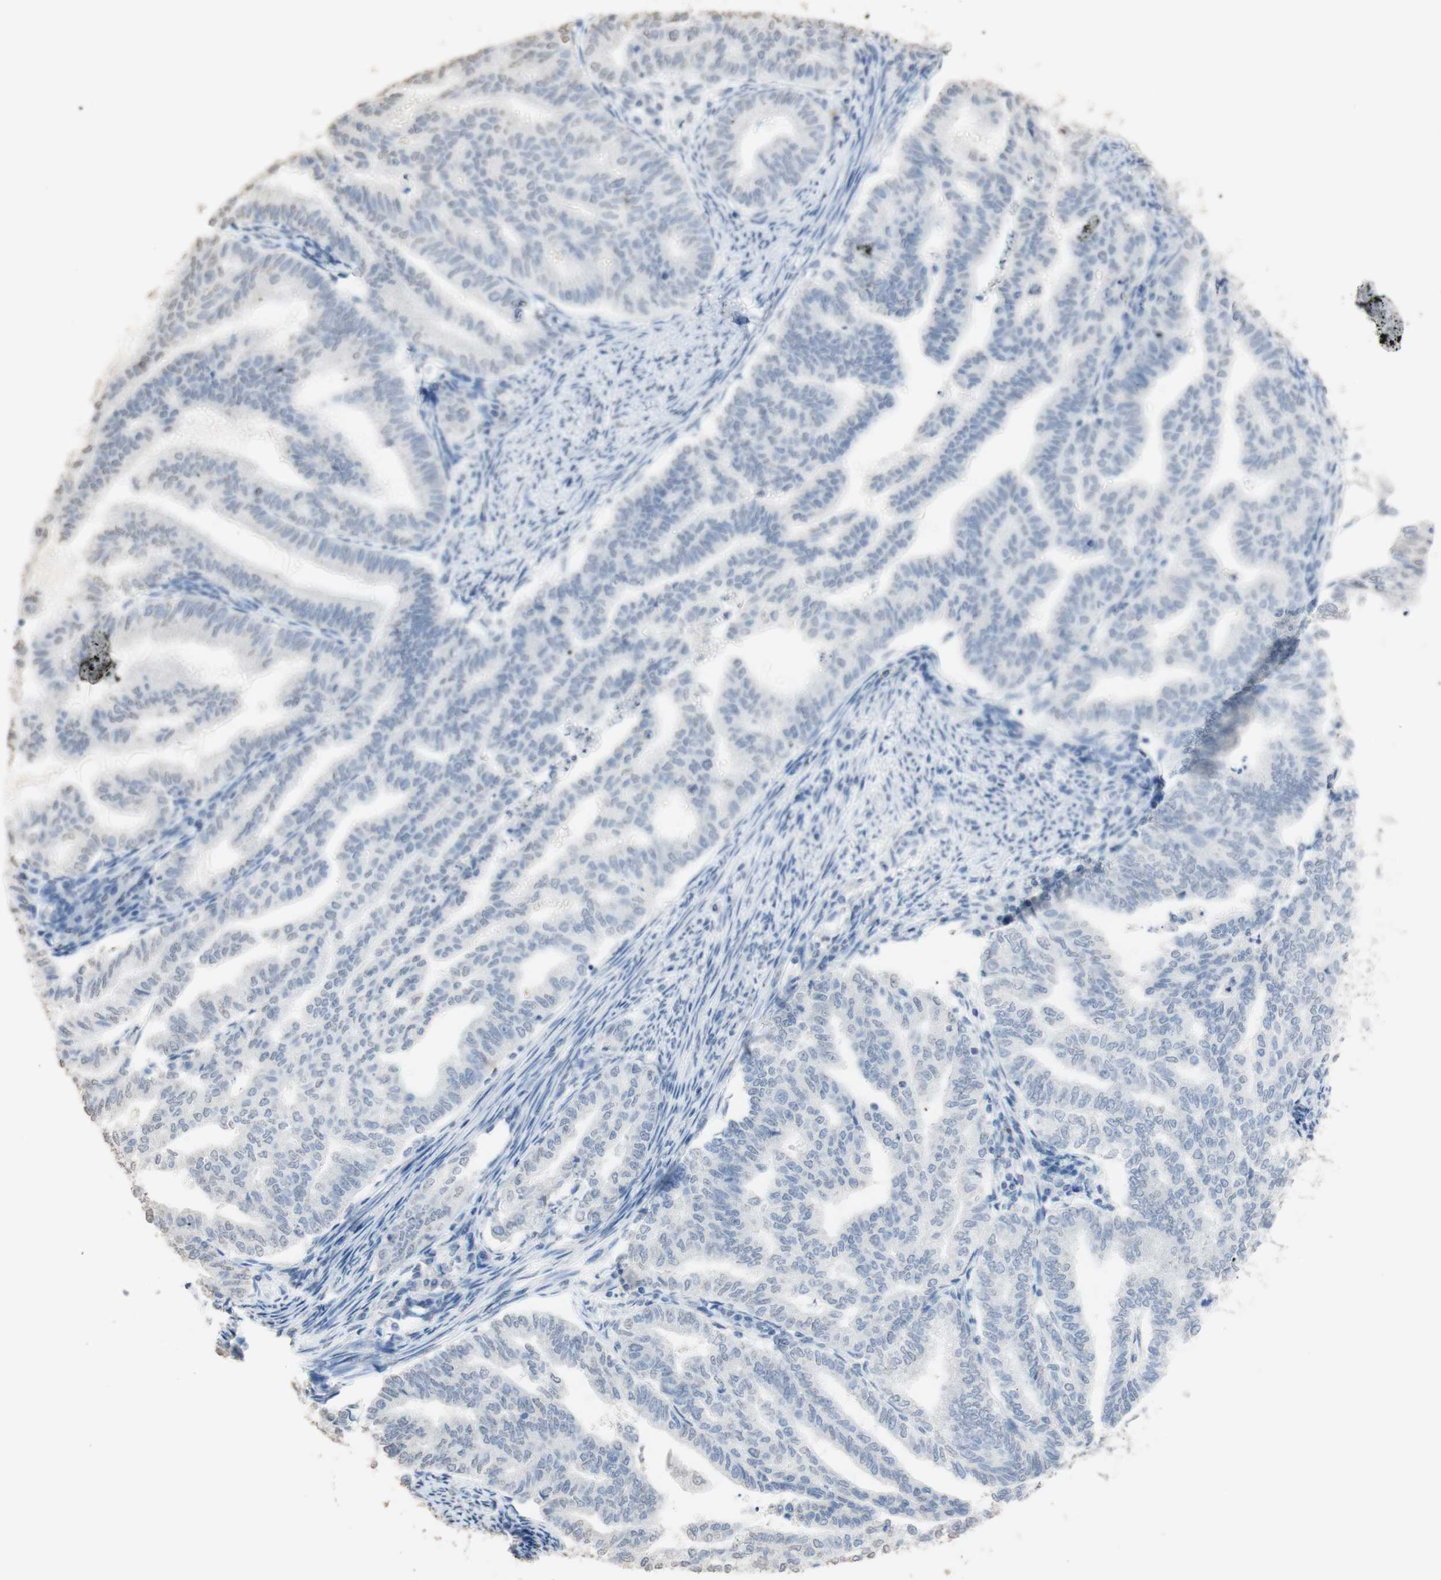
{"staining": {"intensity": "negative", "quantity": "none", "location": "none"}, "tissue": "endometrial cancer", "cell_type": "Tumor cells", "image_type": "cancer", "snomed": [{"axis": "morphology", "description": "Adenocarcinoma, NOS"}, {"axis": "topography", "description": "Endometrium"}], "caption": "A high-resolution photomicrograph shows IHC staining of adenocarcinoma (endometrial), which demonstrates no significant positivity in tumor cells.", "gene": "L1CAM", "patient": {"sex": "female", "age": 79}}